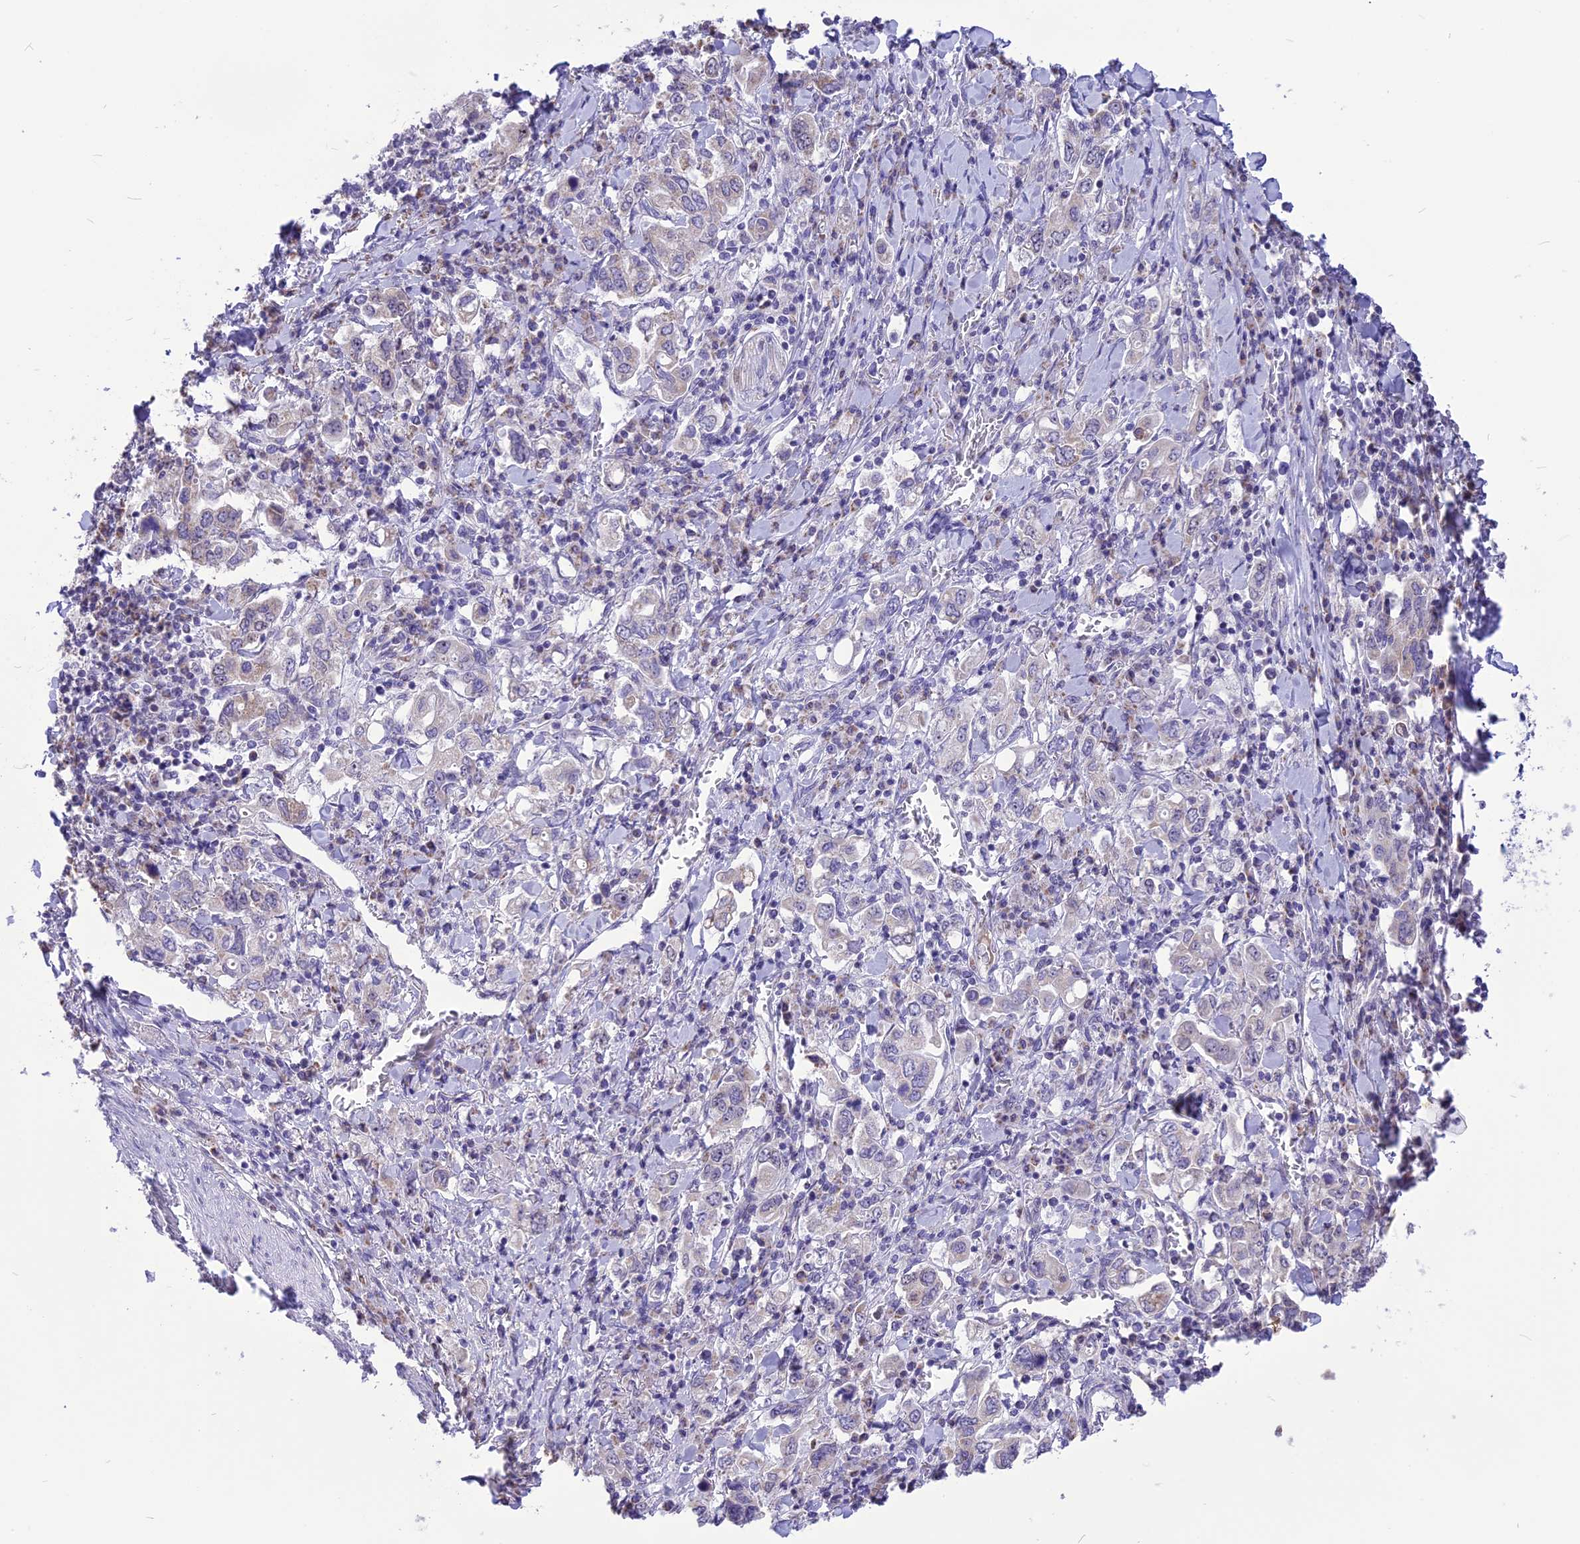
{"staining": {"intensity": "negative", "quantity": "none", "location": "none"}, "tissue": "stomach cancer", "cell_type": "Tumor cells", "image_type": "cancer", "snomed": [{"axis": "morphology", "description": "Adenocarcinoma, NOS"}, {"axis": "topography", "description": "Stomach, upper"}], "caption": "Immunohistochemical staining of stomach cancer exhibits no significant expression in tumor cells. Brightfield microscopy of immunohistochemistry (IHC) stained with DAB (3,3'-diaminobenzidine) (brown) and hematoxylin (blue), captured at high magnification.", "gene": "CMSS1", "patient": {"sex": "male", "age": 62}}